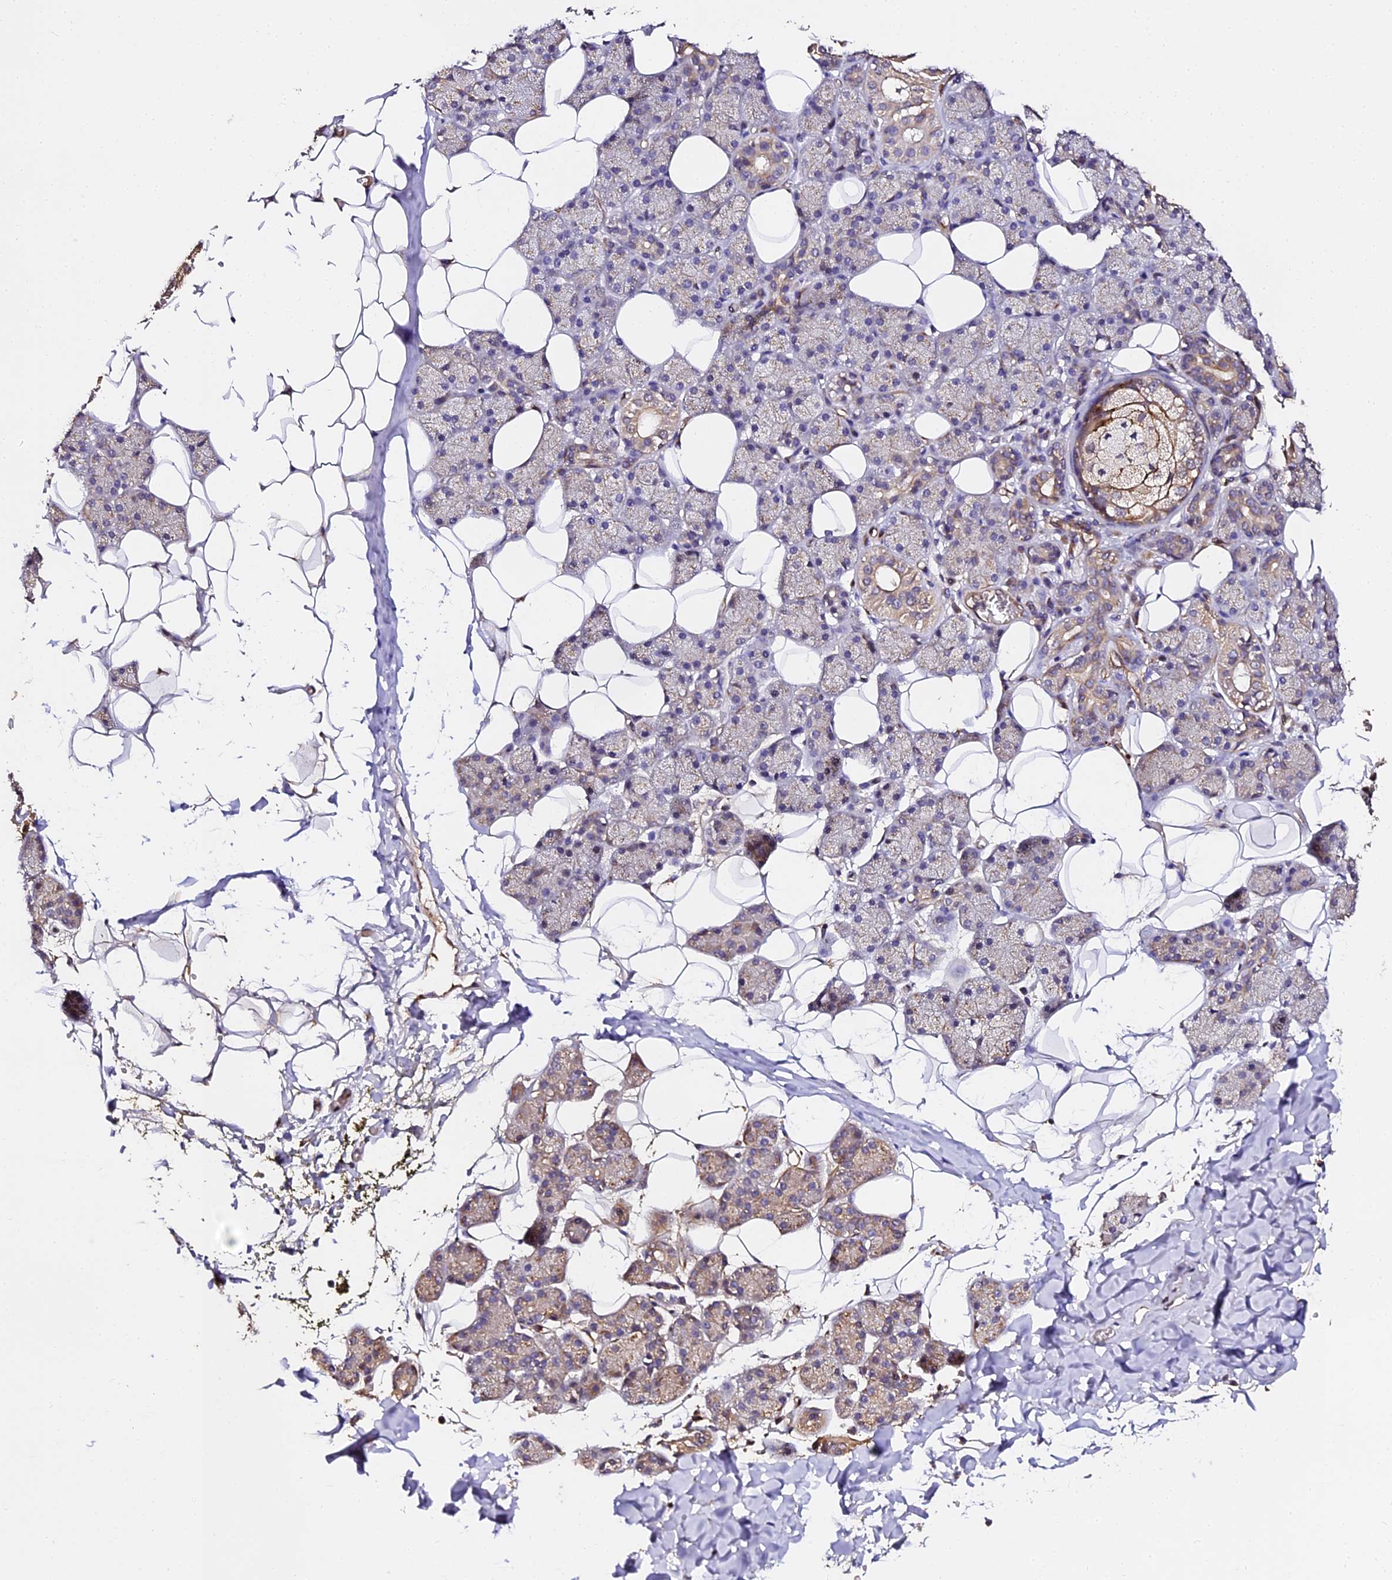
{"staining": {"intensity": "moderate", "quantity": "<25%", "location": "cytoplasmic/membranous"}, "tissue": "salivary gland", "cell_type": "Glandular cells", "image_type": "normal", "snomed": [{"axis": "morphology", "description": "Normal tissue, NOS"}, {"axis": "topography", "description": "Salivary gland"}], "caption": "About <25% of glandular cells in normal human salivary gland show moderate cytoplasmic/membranous protein staining as visualized by brown immunohistochemical staining.", "gene": "TDO2", "patient": {"sex": "female", "age": 33}}